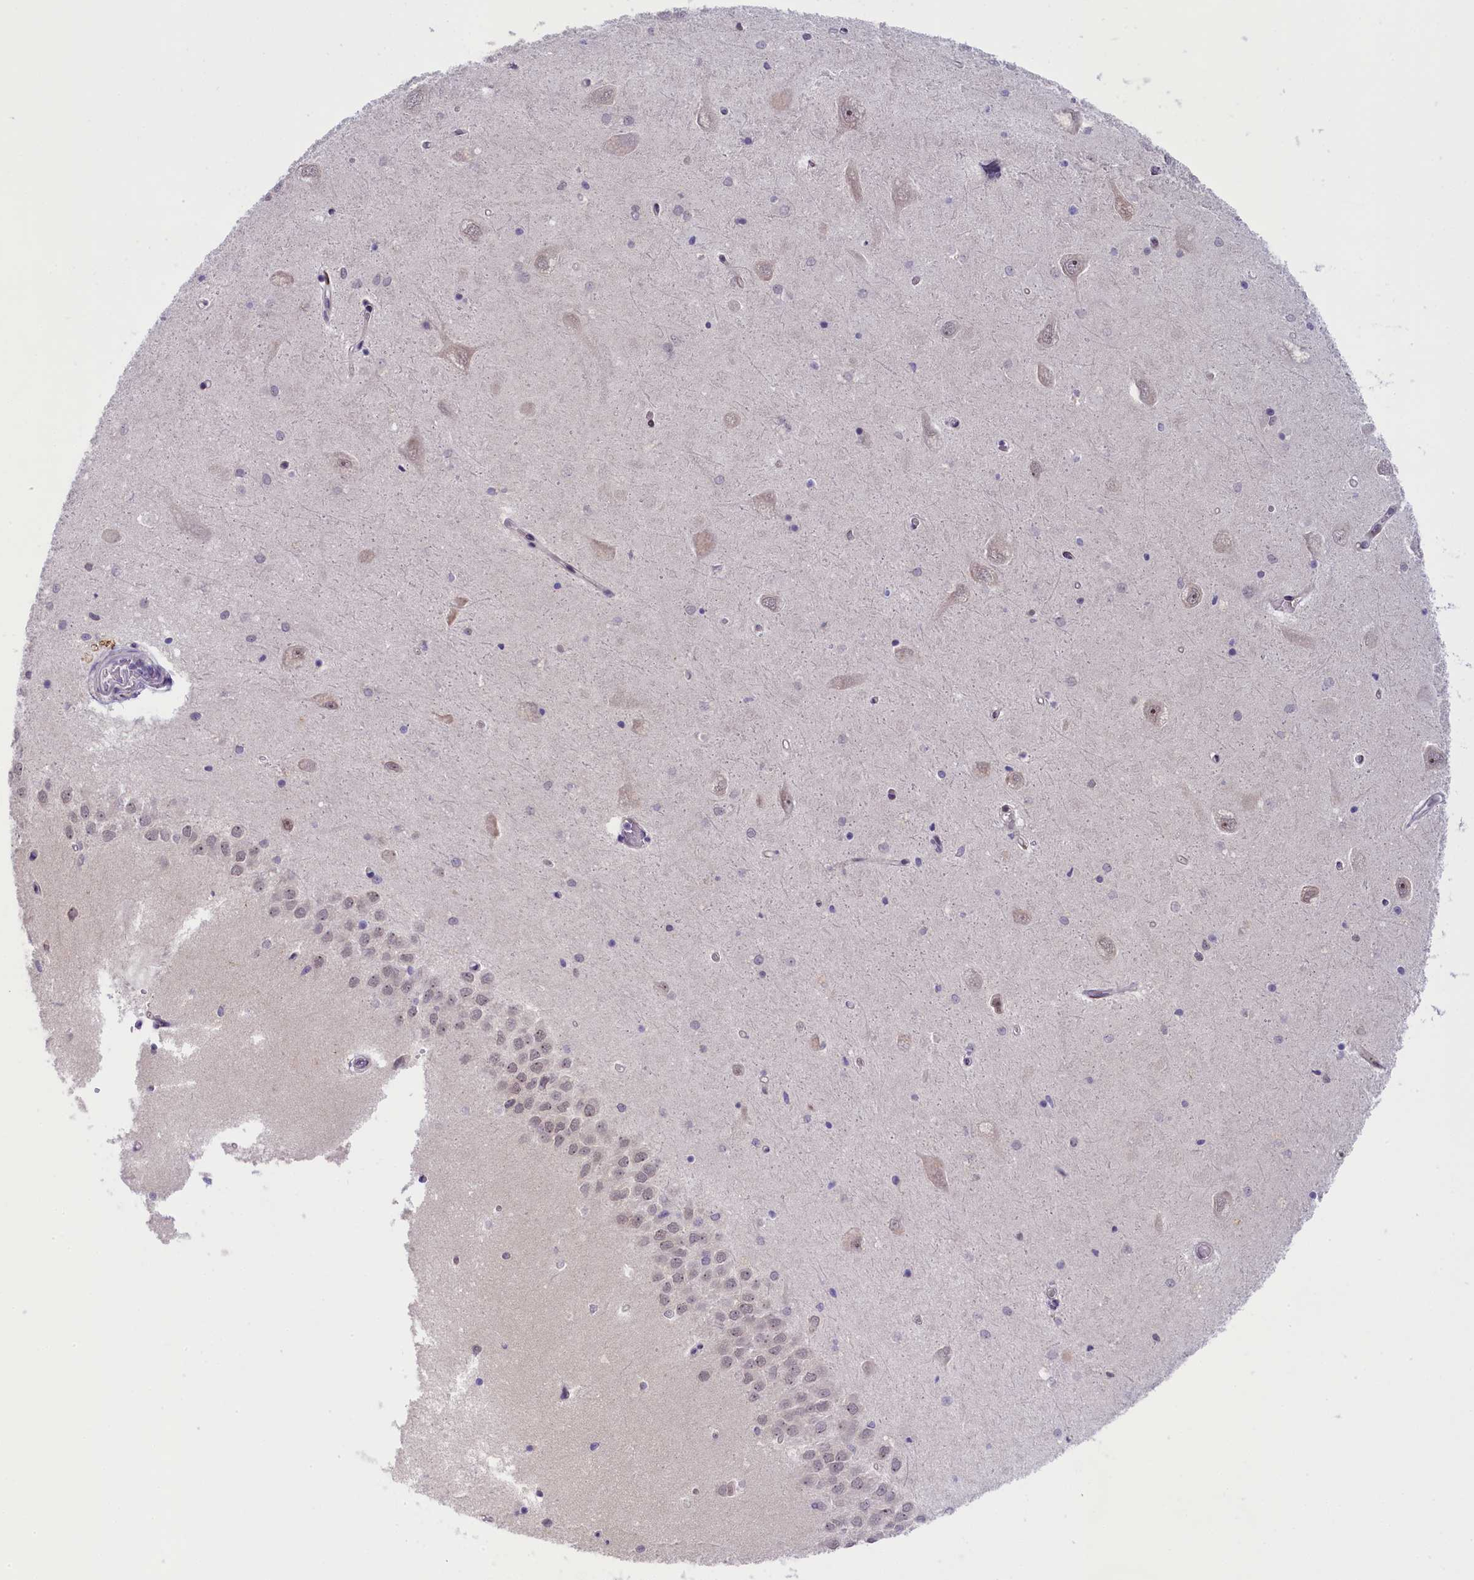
{"staining": {"intensity": "weak", "quantity": "<25%", "location": "nuclear"}, "tissue": "hippocampus", "cell_type": "Glial cells", "image_type": "normal", "snomed": [{"axis": "morphology", "description": "Normal tissue, NOS"}, {"axis": "topography", "description": "Hippocampus"}], "caption": "Immunohistochemistry of unremarkable hippocampus displays no expression in glial cells.", "gene": "CRAMP1", "patient": {"sex": "male", "age": 45}}